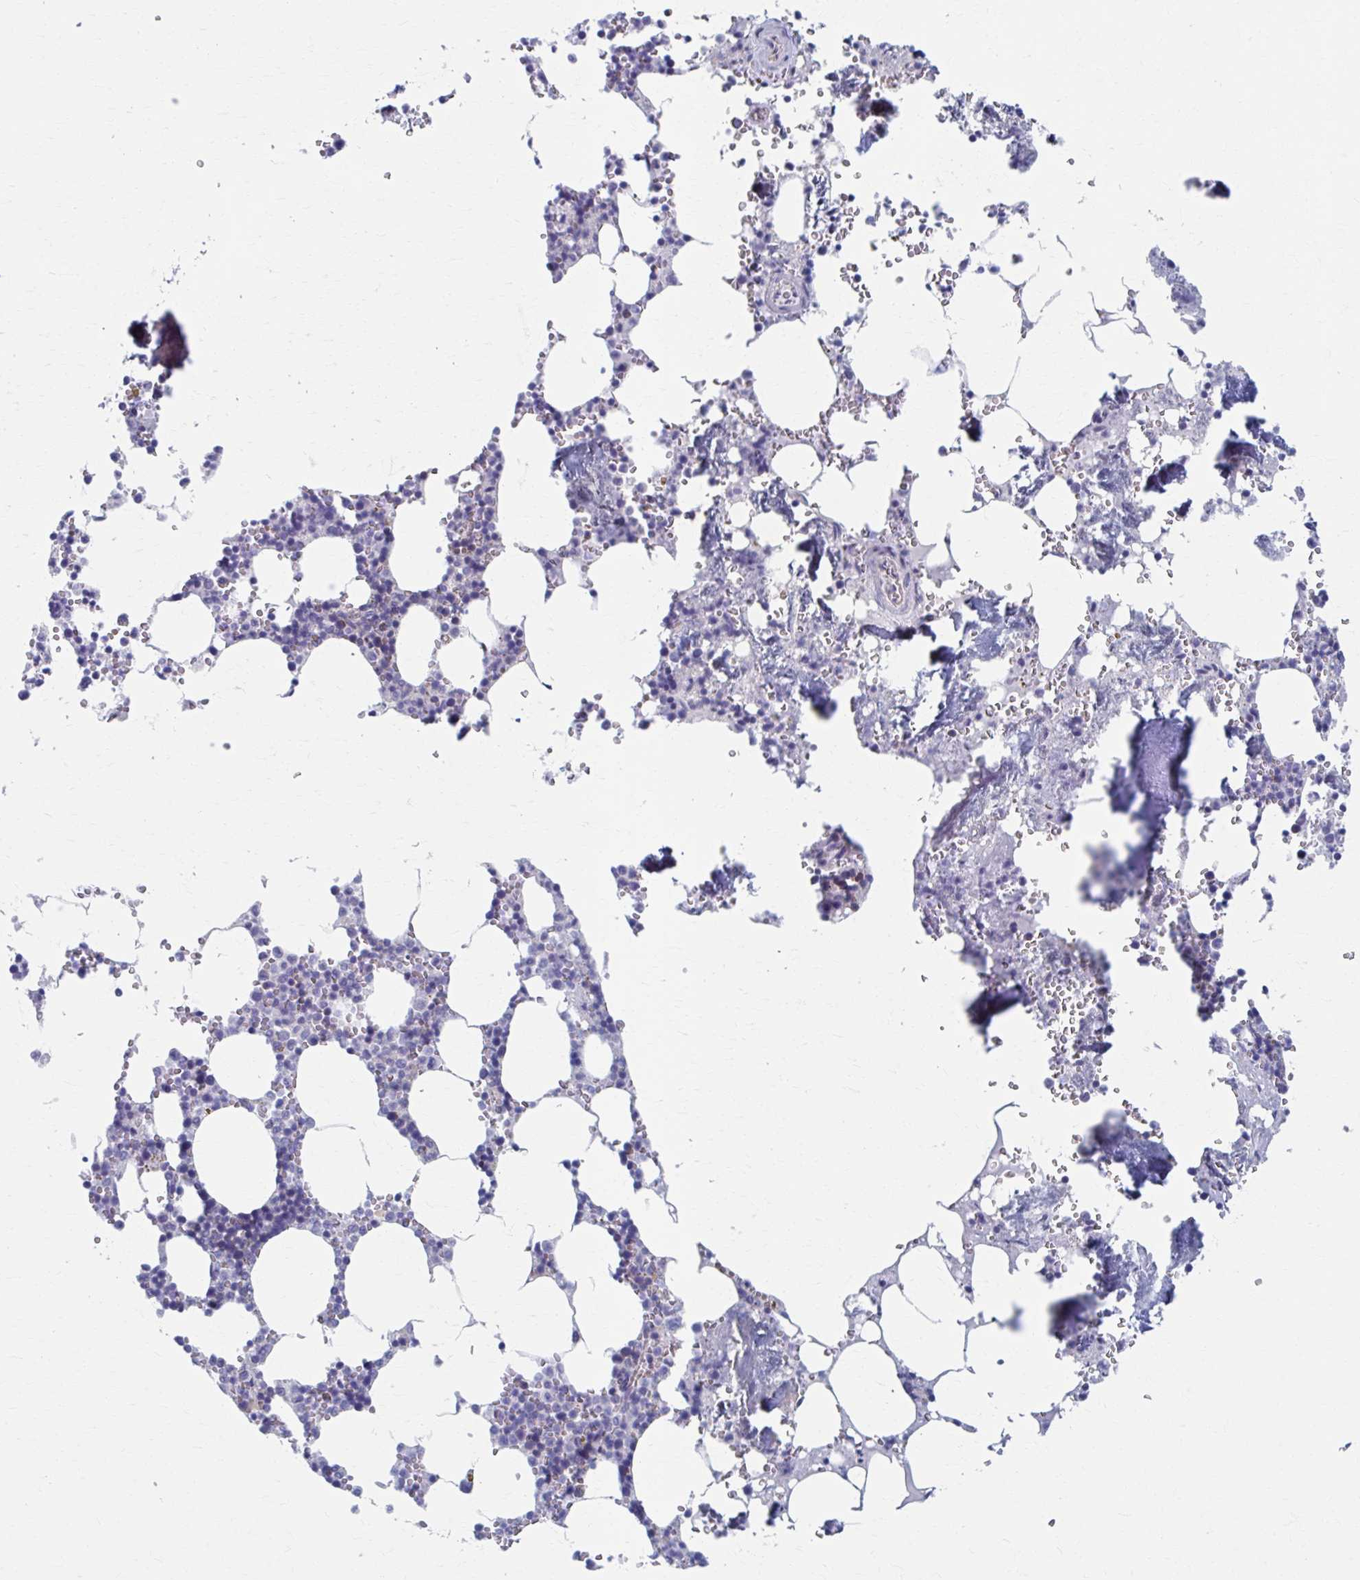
{"staining": {"intensity": "negative", "quantity": "none", "location": "none"}, "tissue": "bone marrow", "cell_type": "Hematopoietic cells", "image_type": "normal", "snomed": [{"axis": "morphology", "description": "Normal tissue, NOS"}, {"axis": "topography", "description": "Bone marrow"}], "caption": "Hematopoietic cells show no significant protein staining in benign bone marrow.", "gene": "ABHD16B", "patient": {"sex": "male", "age": 54}}